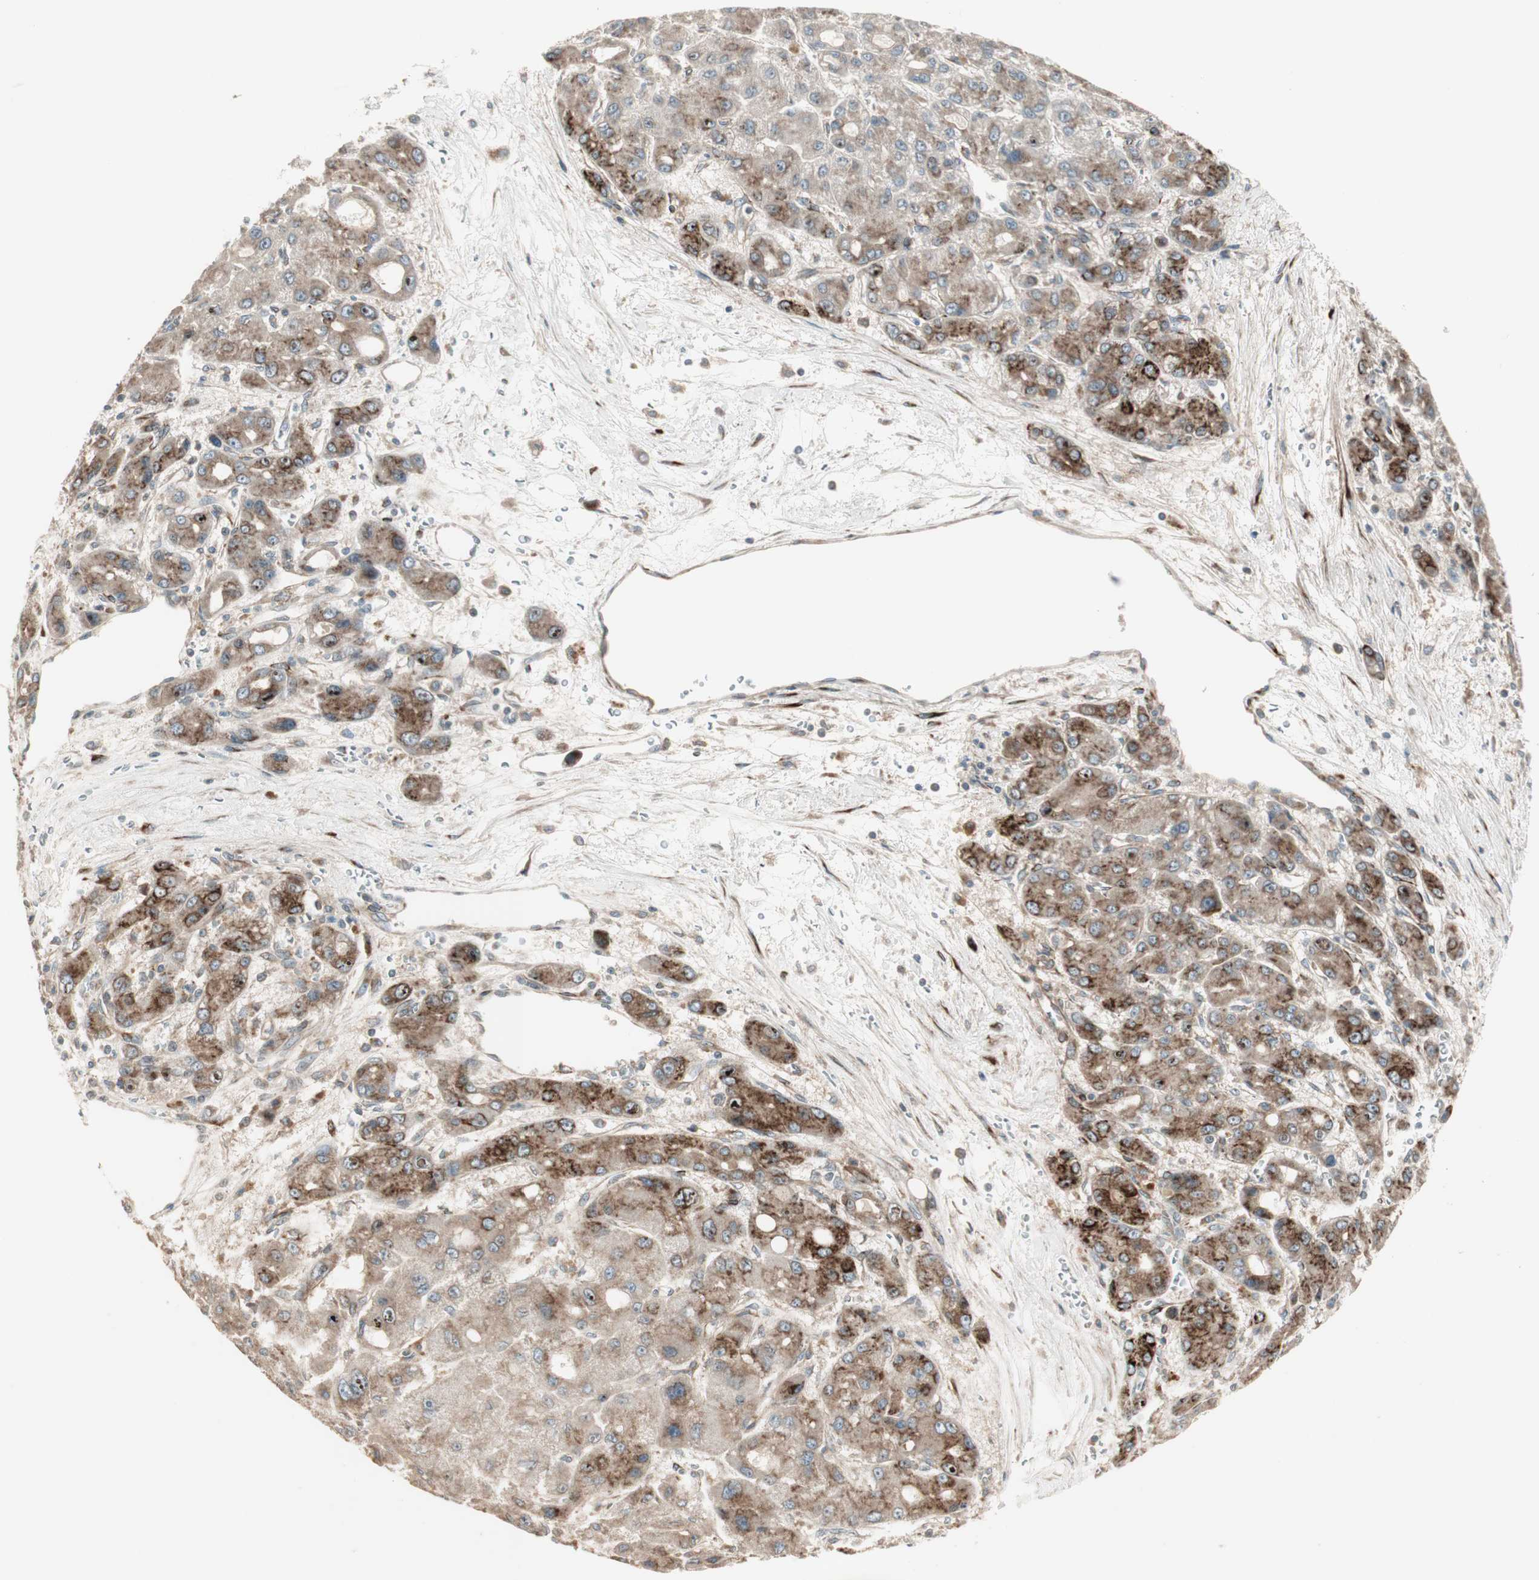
{"staining": {"intensity": "strong", "quantity": "<25%", "location": "cytoplasmic/membranous"}, "tissue": "liver cancer", "cell_type": "Tumor cells", "image_type": "cancer", "snomed": [{"axis": "morphology", "description": "Carcinoma, Hepatocellular, NOS"}, {"axis": "topography", "description": "Liver"}], "caption": "Liver cancer (hepatocellular carcinoma) was stained to show a protein in brown. There is medium levels of strong cytoplasmic/membranous positivity in approximately <25% of tumor cells. (DAB IHC with brightfield microscopy, high magnification).", "gene": "PPP2R5E", "patient": {"sex": "male", "age": 55}}